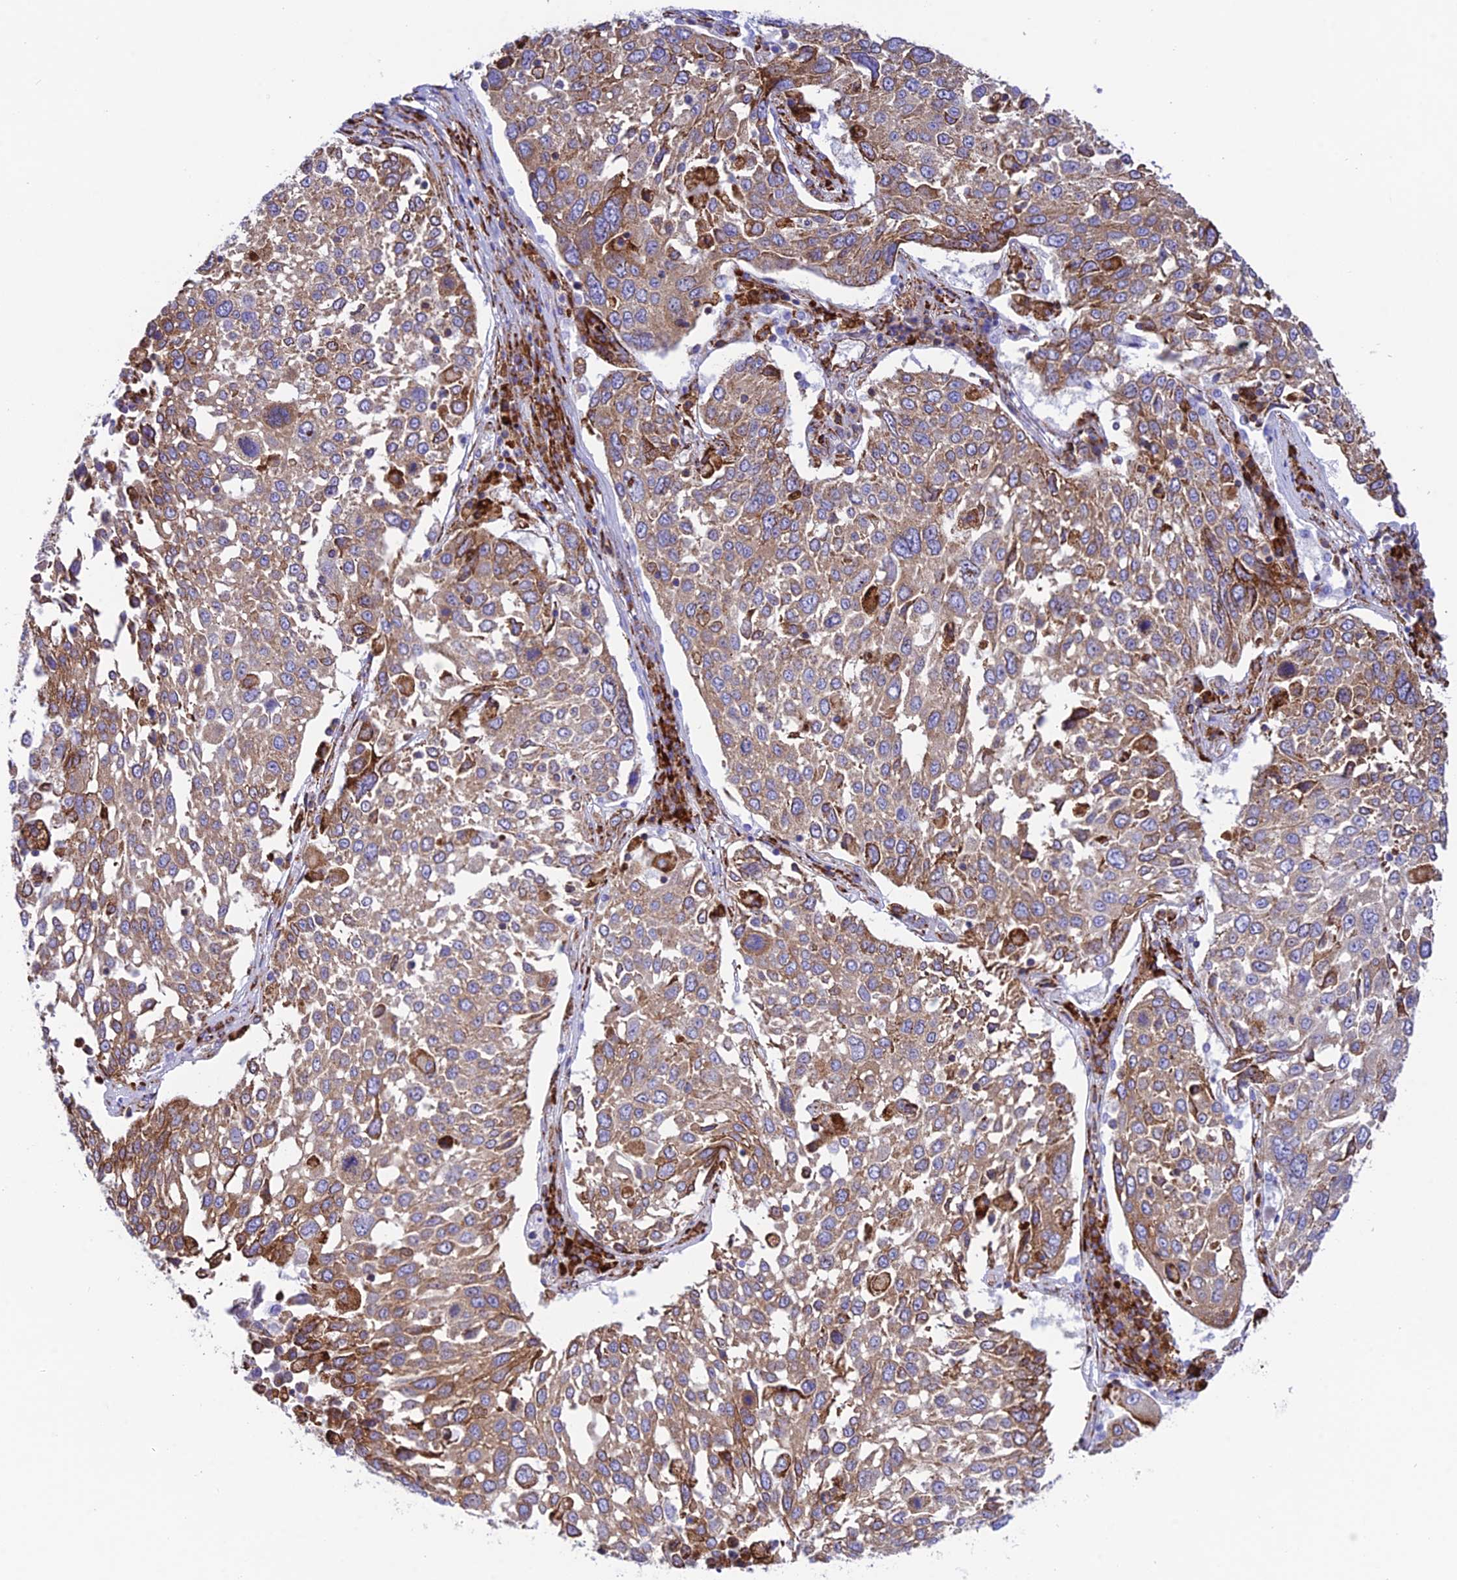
{"staining": {"intensity": "moderate", "quantity": ">75%", "location": "cytoplasmic/membranous"}, "tissue": "lung cancer", "cell_type": "Tumor cells", "image_type": "cancer", "snomed": [{"axis": "morphology", "description": "Squamous cell carcinoma, NOS"}, {"axis": "topography", "description": "Lung"}], "caption": "Human lung cancer (squamous cell carcinoma) stained with a brown dye demonstrates moderate cytoplasmic/membranous positive expression in approximately >75% of tumor cells.", "gene": "TUBGCP6", "patient": {"sex": "male", "age": 65}}